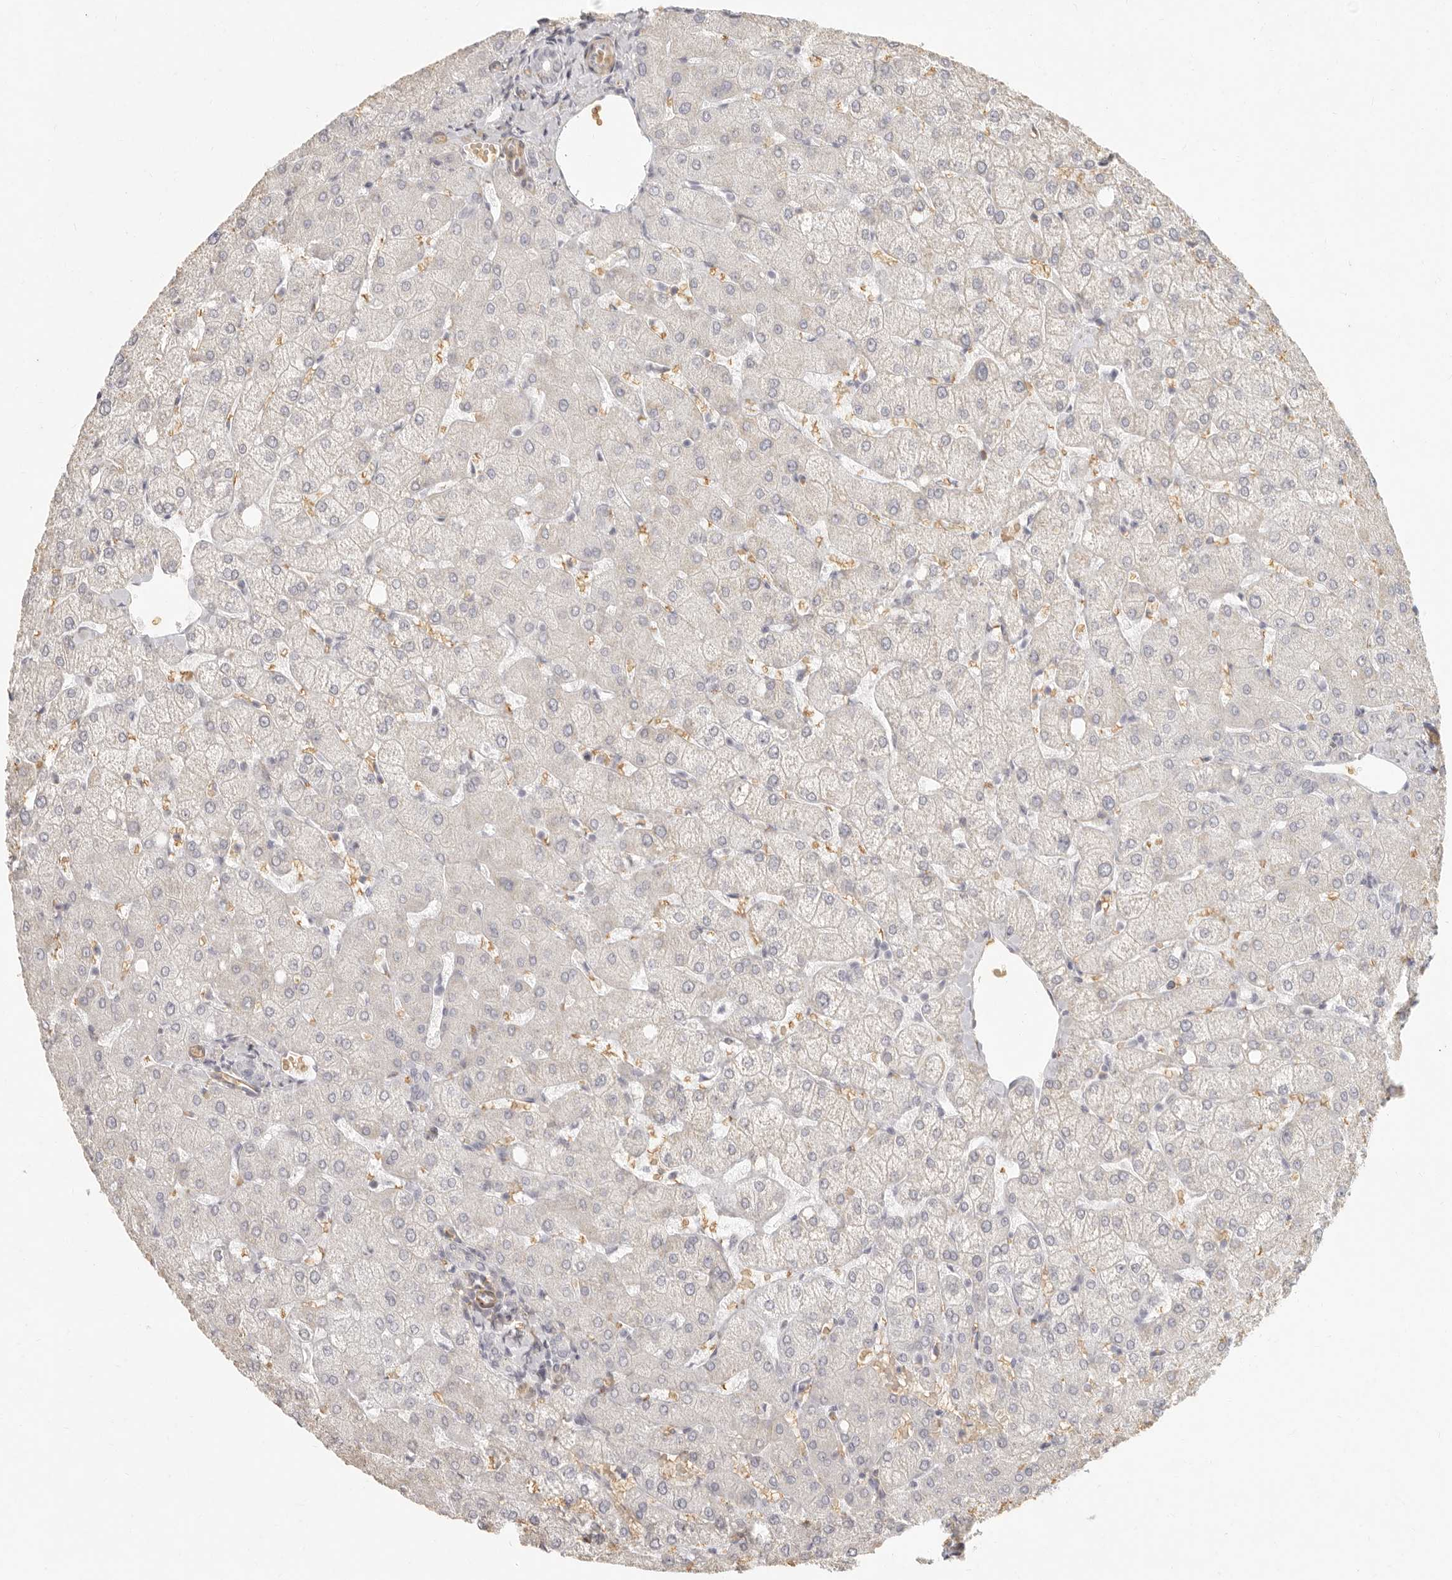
{"staining": {"intensity": "negative", "quantity": "none", "location": "none"}, "tissue": "liver", "cell_type": "Cholangiocytes", "image_type": "normal", "snomed": [{"axis": "morphology", "description": "Normal tissue, NOS"}, {"axis": "topography", "description": "Liver"}], "caption": "This is an immunohistochemistry histopathology image of unremarkable liver. There is no positivity in cholangiocytes.", "gene": "NIBAN1", "patient": {"sex": "female", "age": 54}}